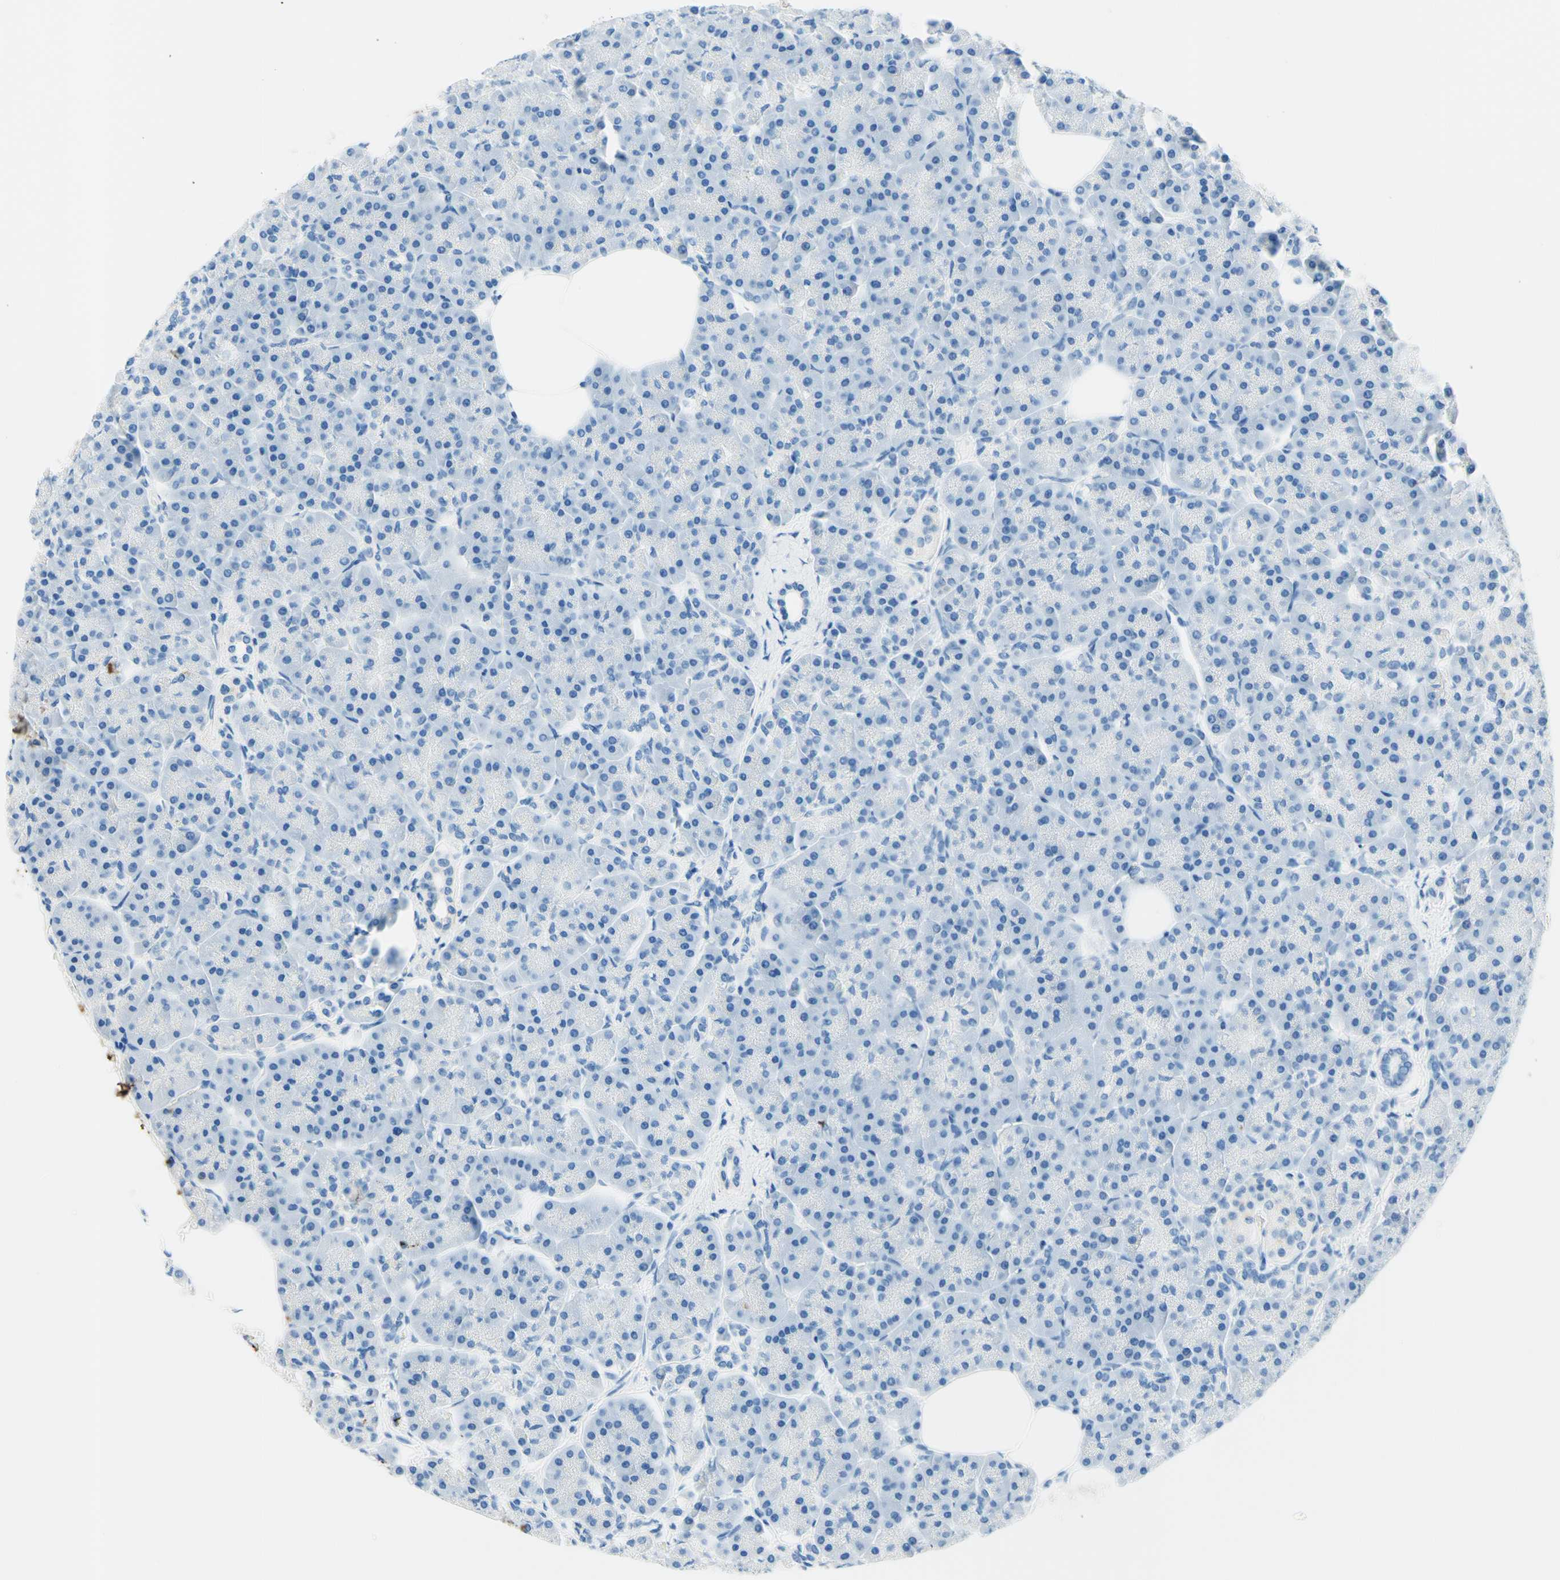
{"staining": {"intensity": "negative", "quantity": "none", "location": "none"}, "tissue": "pancreas", "cell_type": "Exocrine glandular cells", "image_type": "normal", "snomed": [{"axis": "morphology", "description": "Normal tissue, NOS"}, {"axis": "topography", "description": "Pancreas"}], "caption": "IHC of benign human pancreas displays no expression in exocrine glandular cells.", "gene": "MFAP5", "patient": {"sex": "female", "age": 70}}